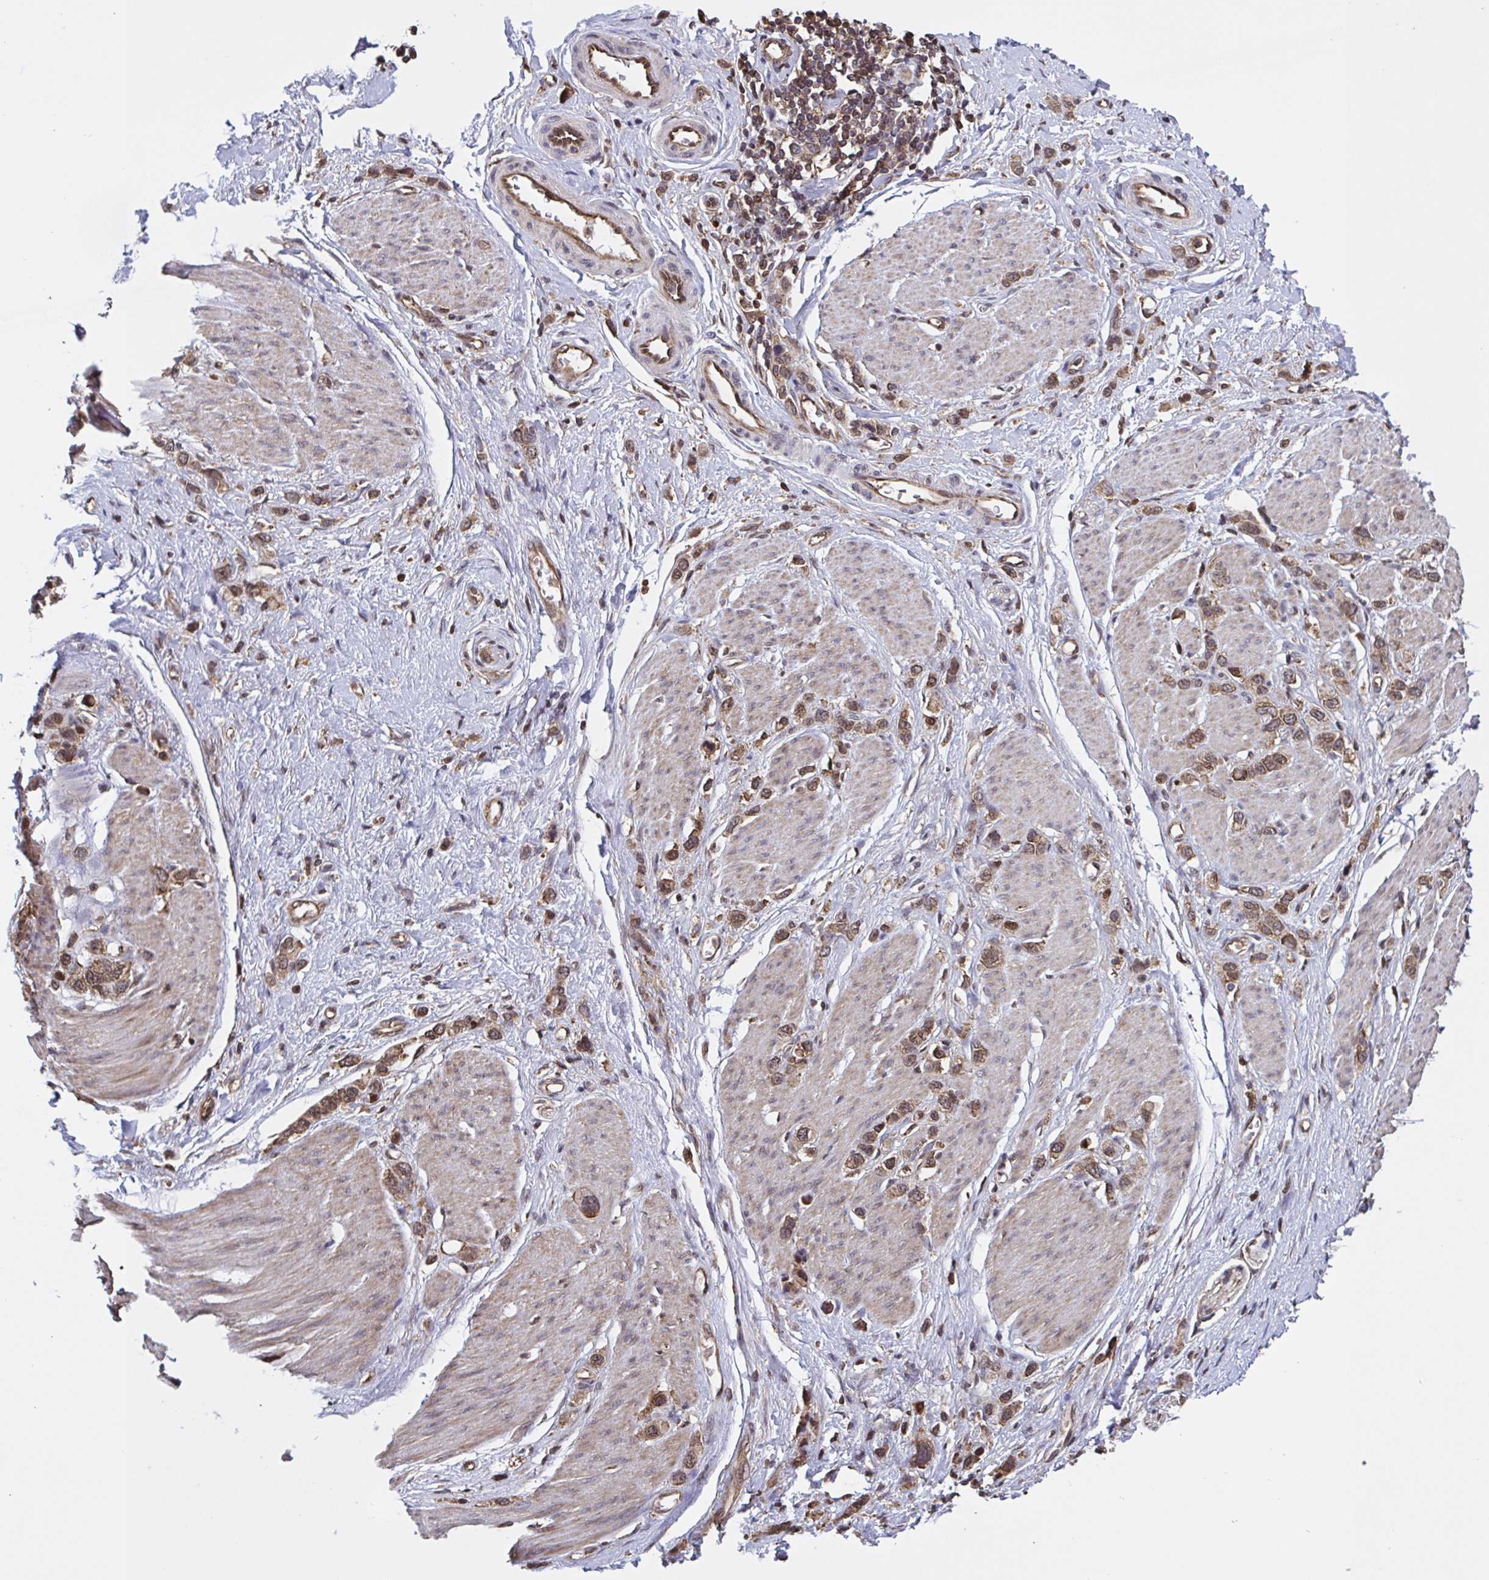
{"staining": {"intensity": "moderate", "quantity": ">75%", "location": "cytoplasmic/membranous"}, "tissue": "stomach cancer", "cell_type": "Tumor cells", "image_type": "cancer", "snomed": [{"axis": "morphology", "description": "Adenocarcinoma, NOS"}, {"axis": "topography", "description": "Stomach"}], "caption": "Human stomach cancer stained for a protein (brown) displays moderate cytoplasmic/membranous positive positivity in about >75% of tumor cells.", "gene": "SEC63", "patient": {"sex": "female", "age": 65}}